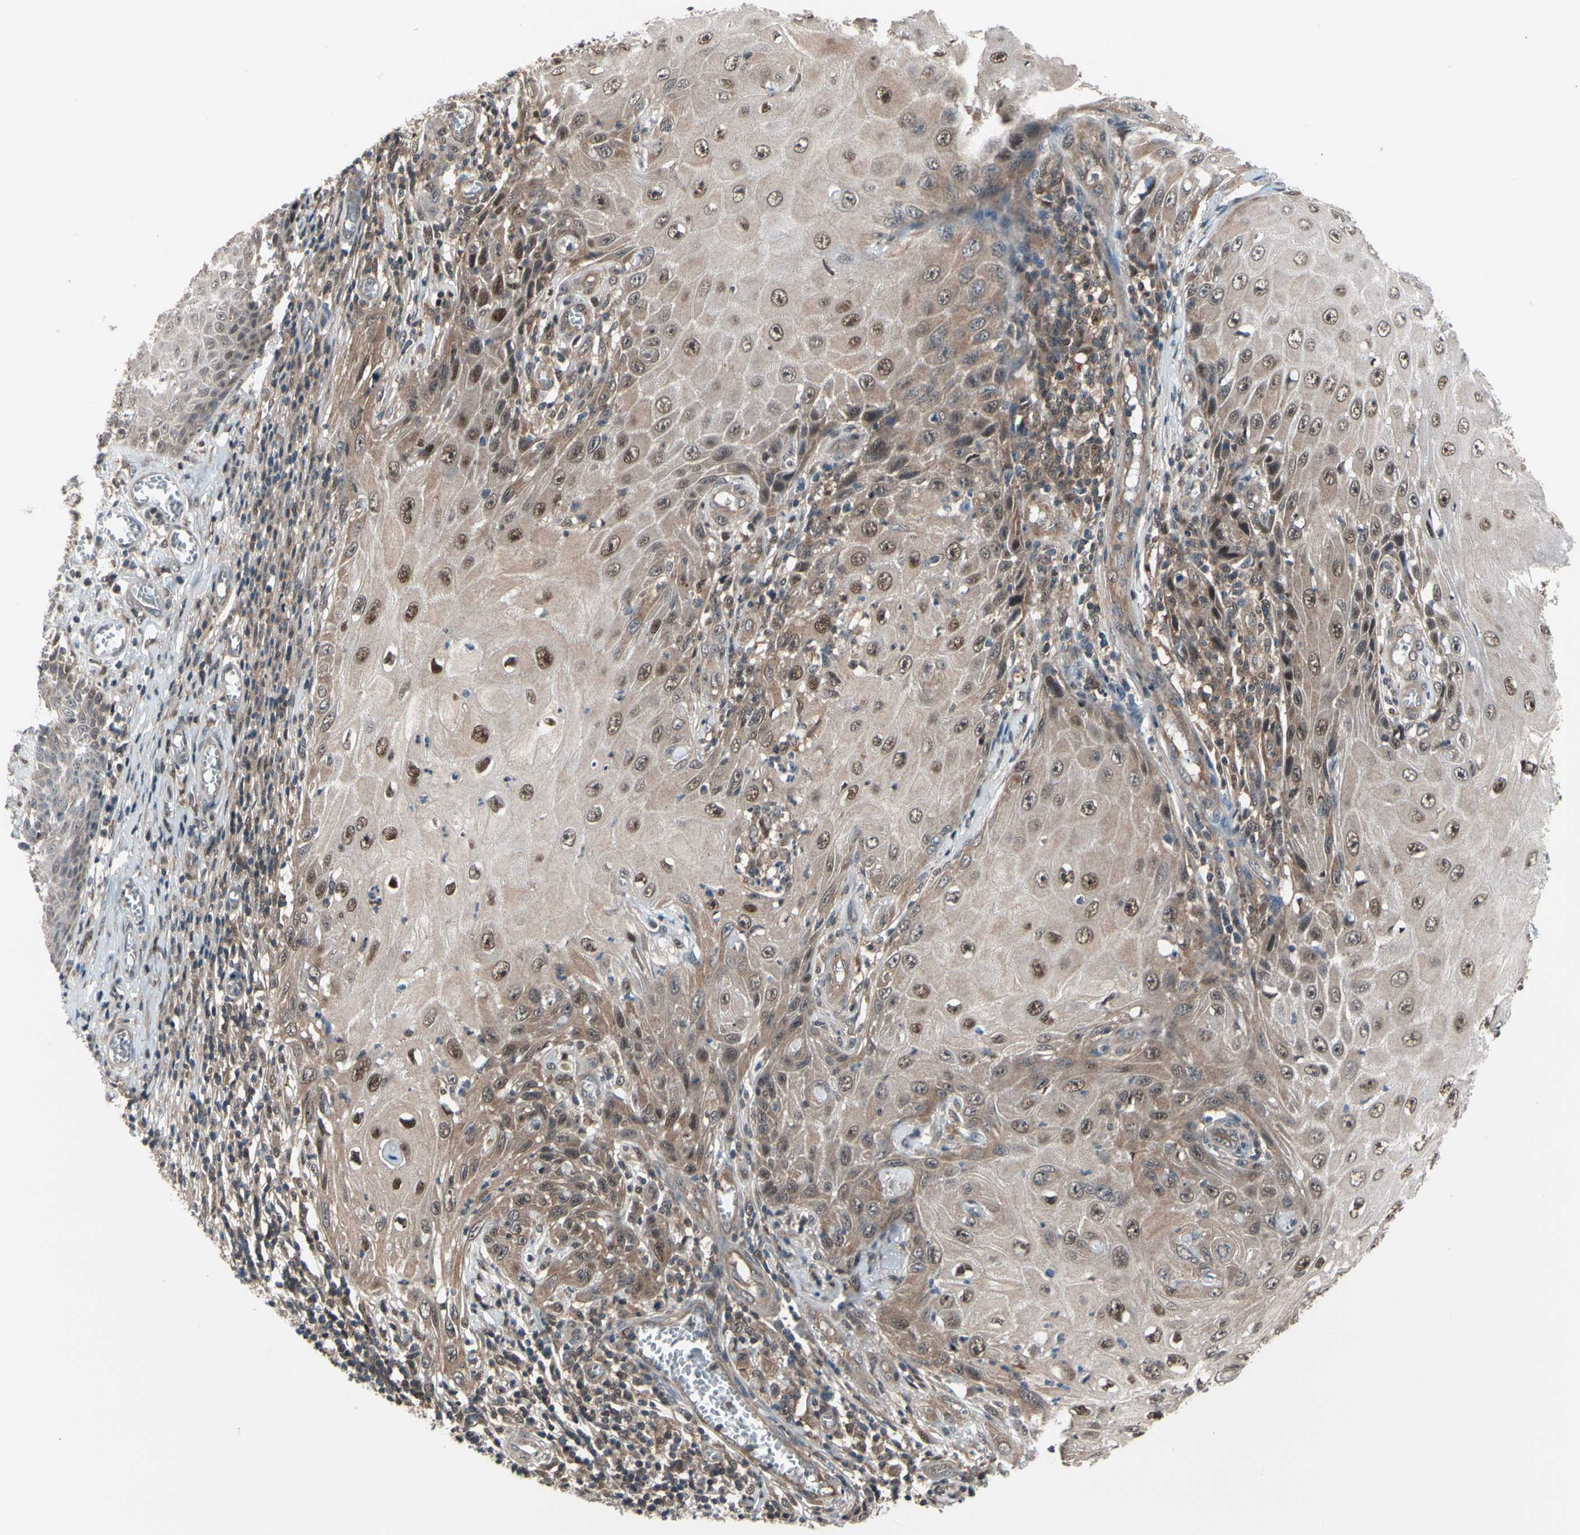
{"staining": {"intensity": "moderate", "quantity": ">75%", "location": "cytoplasmic/membranous,nuclear"}, "tissue": "skin cancer", "cell_type": "Tumor cells", "image_type": "cancer", "snomed": [{"axis": "morphology", "description": "Squamous cell carcinoma, NOS"}, {"axis": "topography", "description": "Skin"}], "caption": "This photomicrograph reveals skin cancer (squamous cell carcinoma) stained with immunohistochemistry (IHC) to label a protein in brown. The cytoplasmic/membranous and nuclear of tumor cells show moderate positivity for the protein. Nuclei are counter-stained blue.", "gene": "PSMA2", "patient": {"sex": "female", "age": 73}}